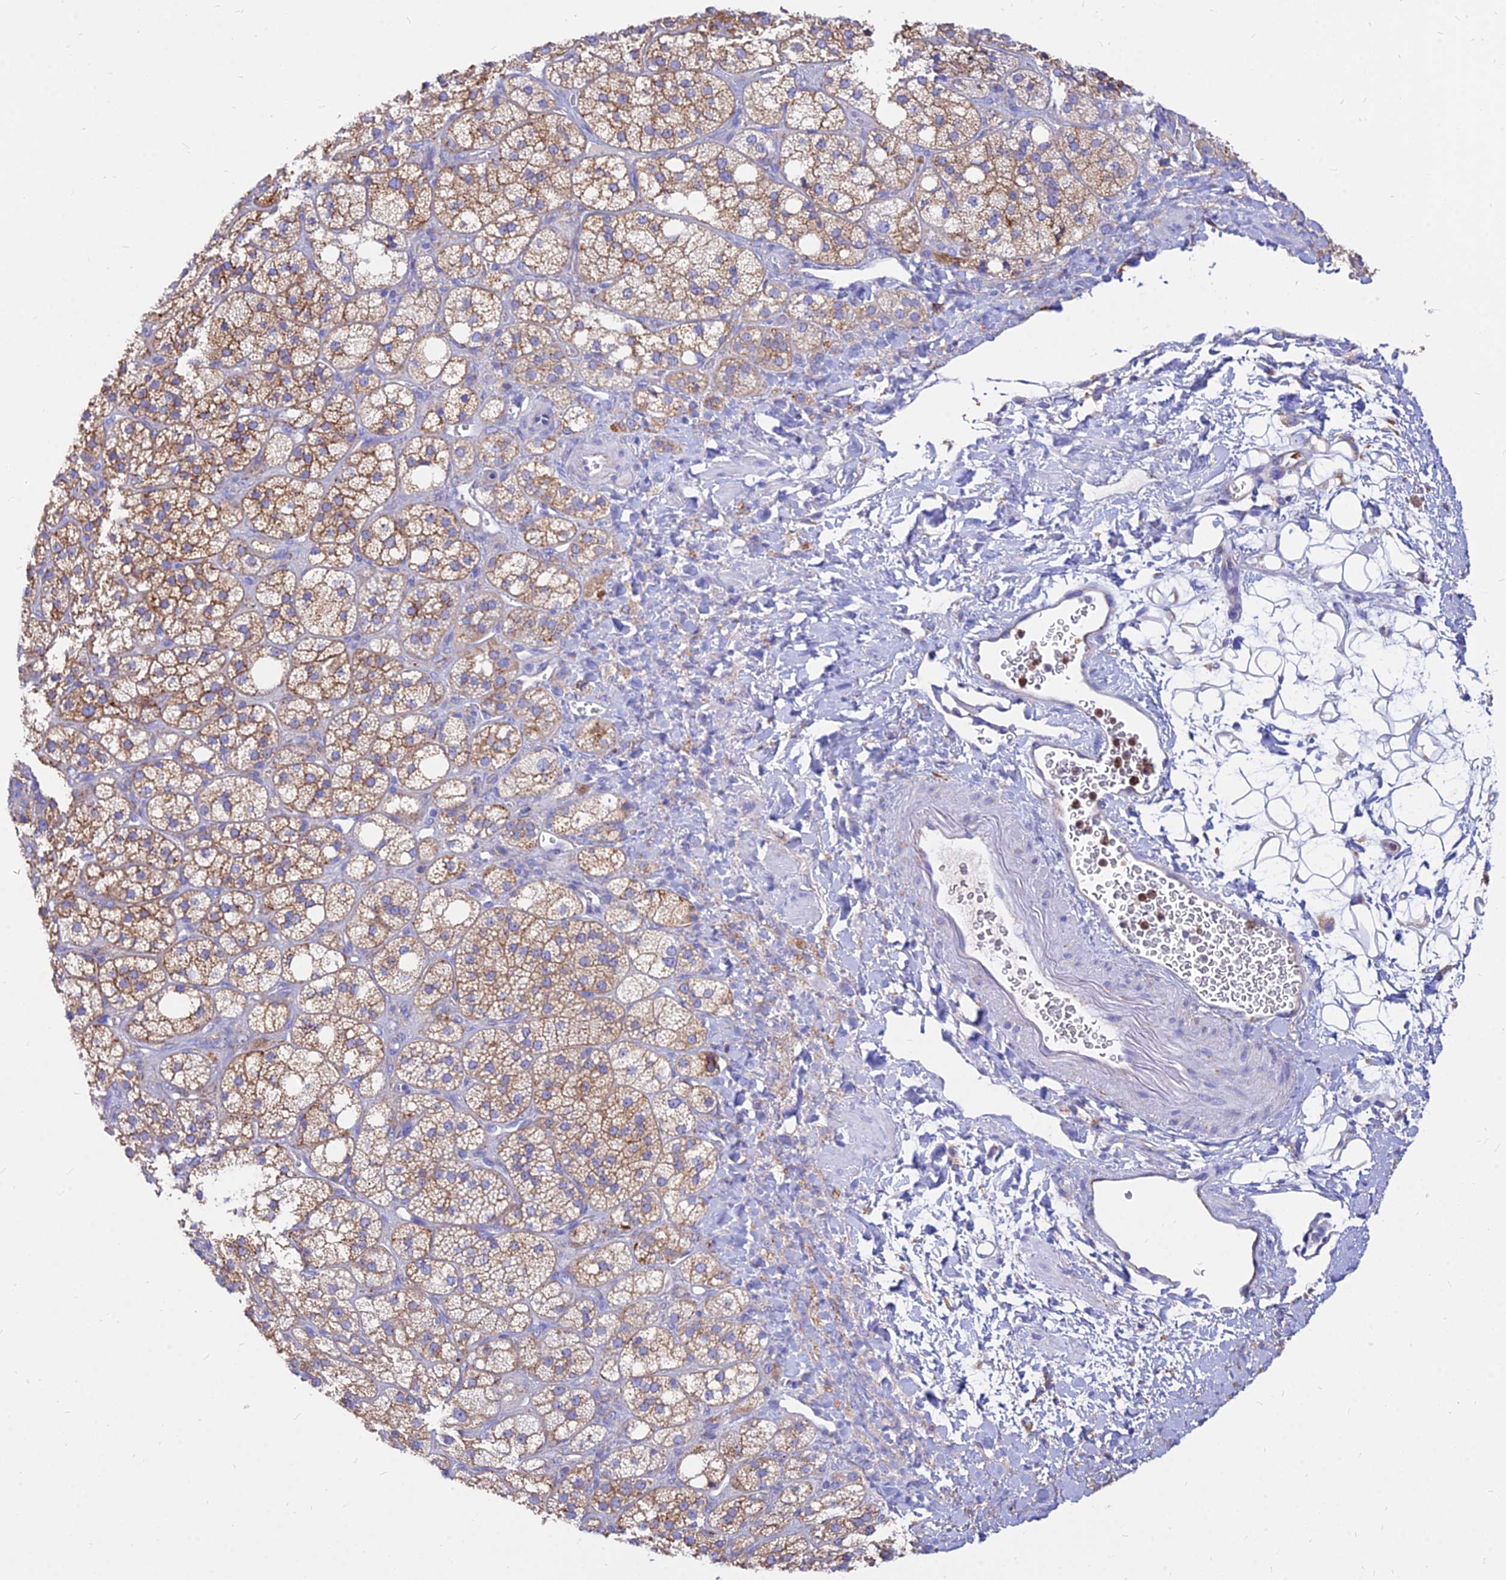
{"staining": {"intensity": "weak", "quantity": ">75%", "location": "cytoplasmic/membranous"}, "tissue": "adrenal gland", "cell_type": "Glandular cells", "image_type": "normal", "snomed": [{"axis": "morphology", "description": "Normal tissue, NOS"}, {"axis": "topography", "description": "Adrenal gland"}], "caption": "Immunohistochemical staining of unremarkable adrenal gland reveals low levels of weak cytoplasmic/membranous staining in about >75% of glandular cells.", "gene": "AGTRAP", "patient": {"sex": "male", "age": 61}}